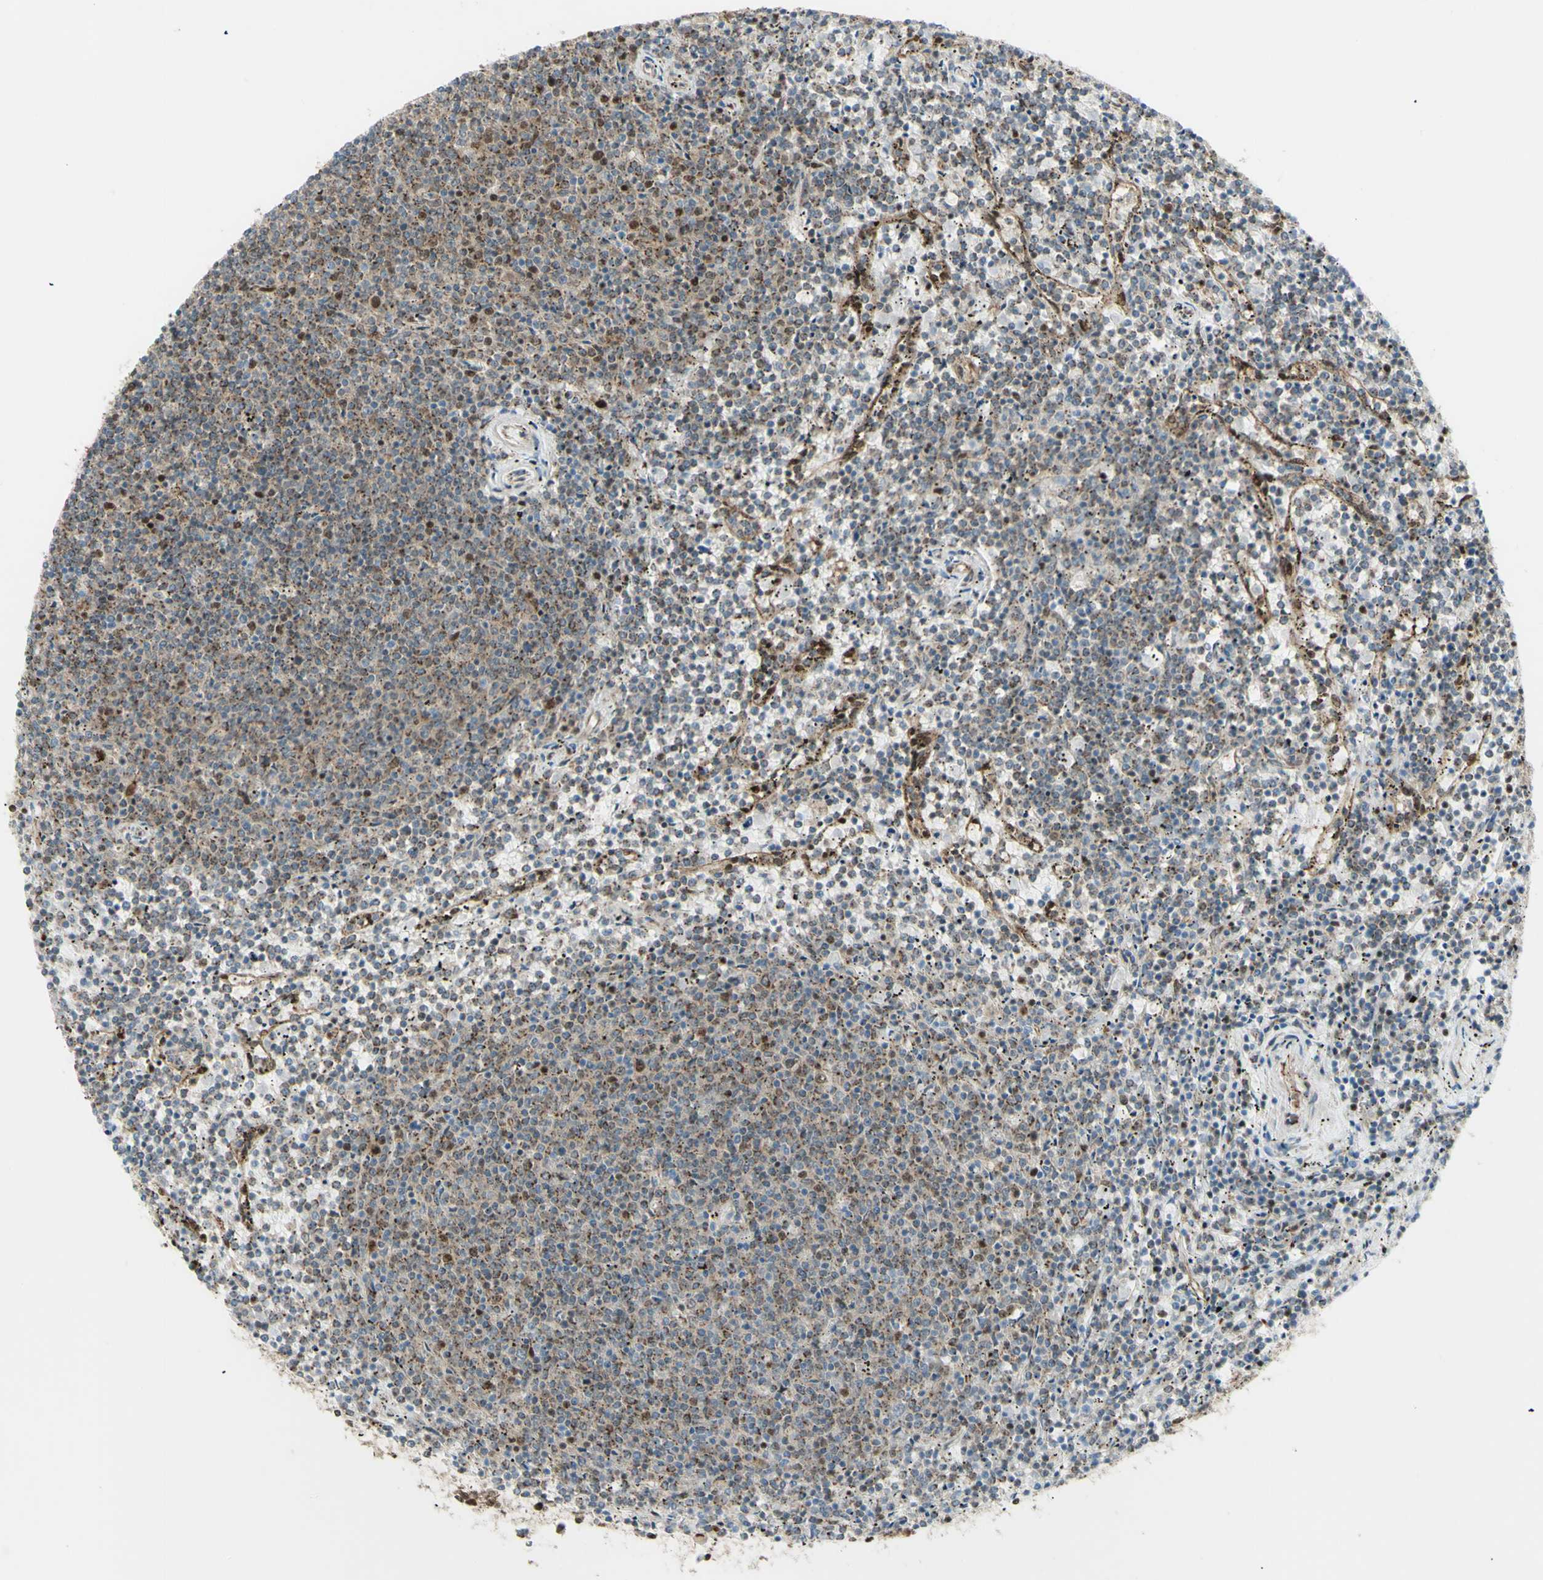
{"staining": {"intensity": "moderate", "quantity": "<25%", "location": "nuclear"}, "tissue": "lymphoma", "cell_type": "Tumor cells", "image_type": "cancer", "snomed": [{"axis": "morphology", "description": "Malignant lymphoma, non-Hodgkin's type, Low grade"}, {"axis": "topography", "description": "Spleen"}], "caption": "Immunohistochemical staining of human malignant lymphoma, non-Hodgkin's type (low-grade) reveals low levels of moderate nuclear positivity in approximately <25% of tumor cells.", "gene": "ZMYM6", "patient": {"sex": "female", "age": 50}}